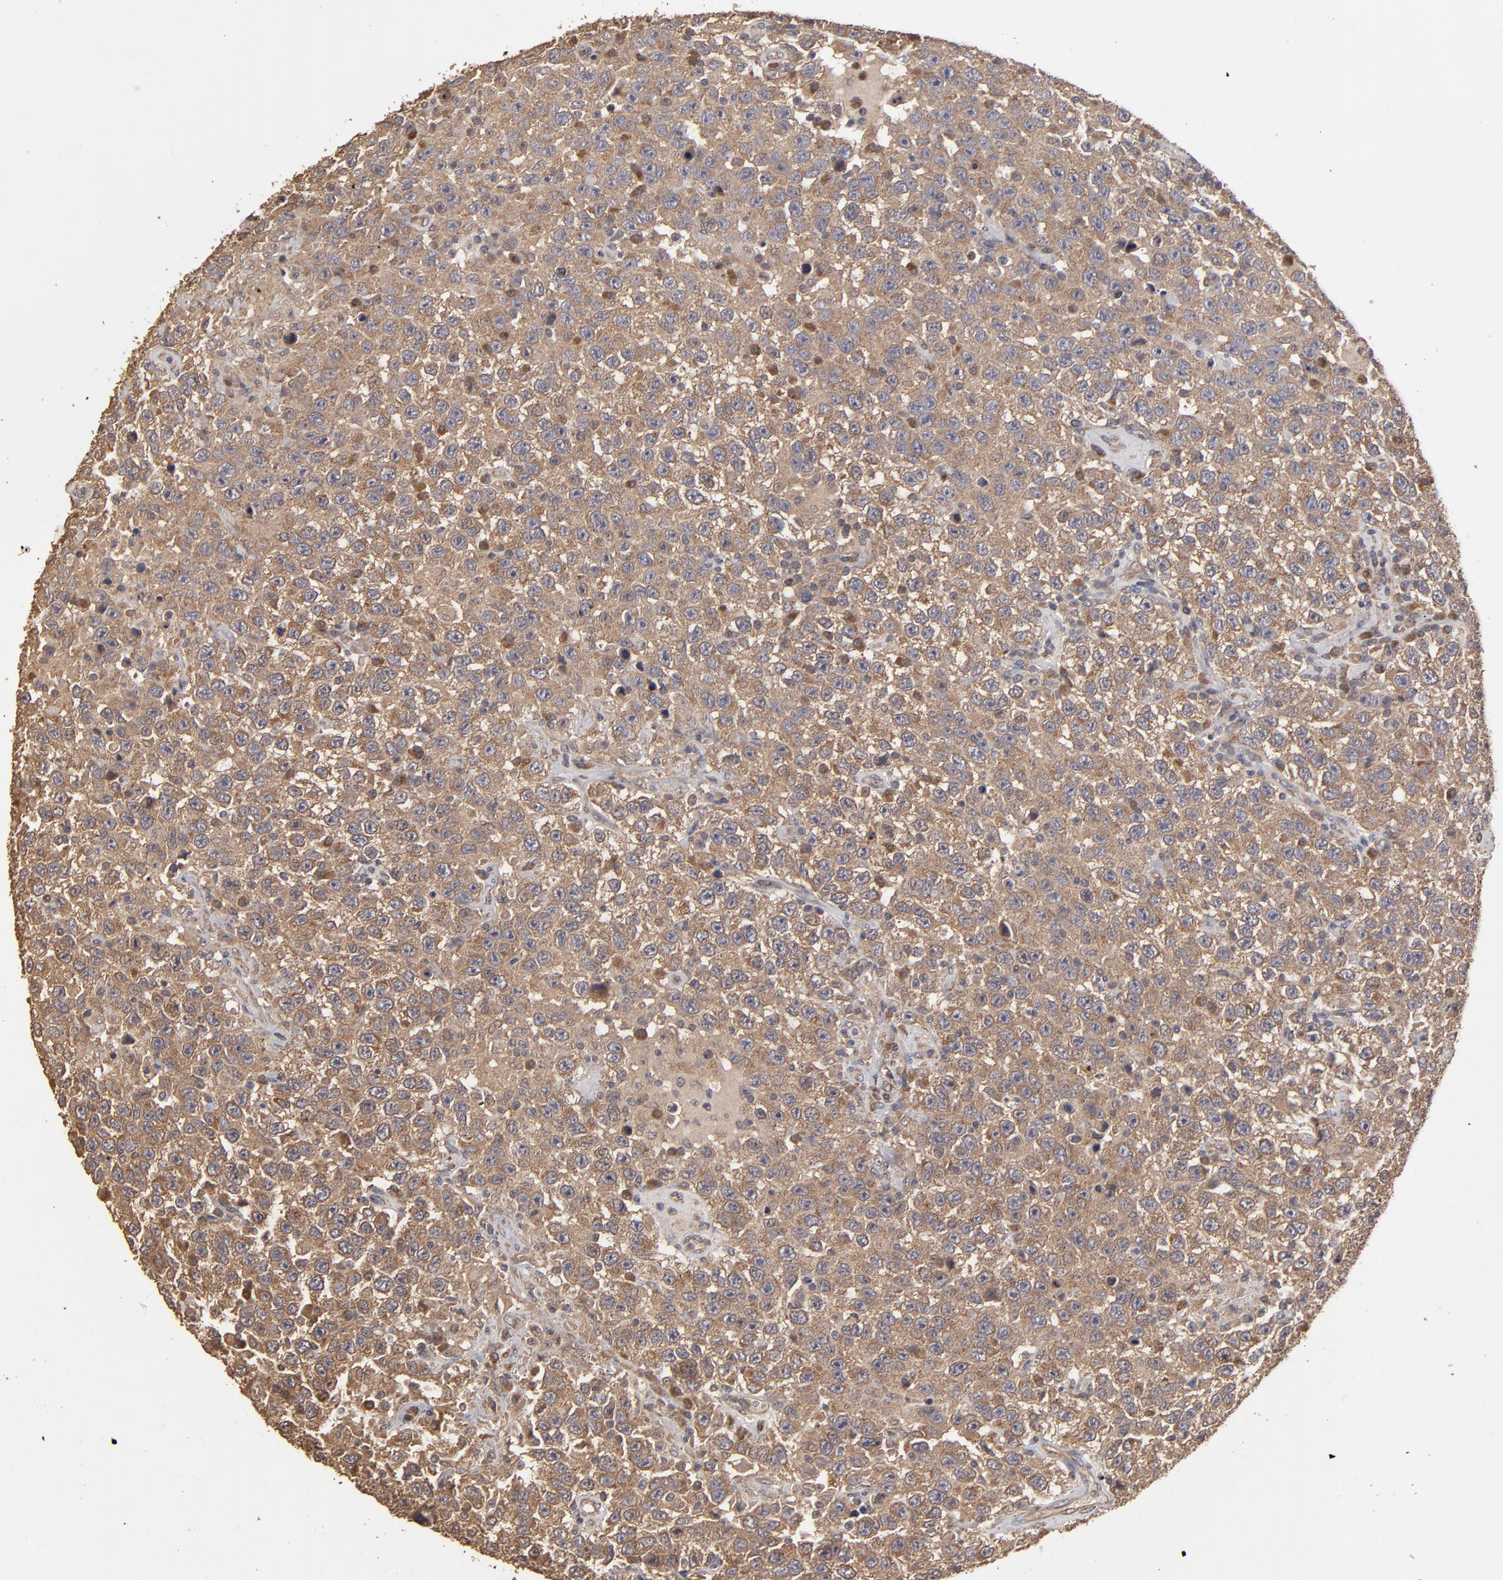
{"staining": {"intensity": "weak", "quantity": ">75%", "location": "cytoplasmic/membranous"}, "tissue": "testis cancer", "cell_type": "Tumor cells", "image_type": "cancer", "snomed": [{"axis": "morphology", "description": "Seminoma, NOS"}, {"axis": "topography", "description": "Testis"}], "caption": "Seminoma (testis) stained with DAB (3,3'-diaminobenzidine) IHC exhibits low levels of weak cytoplasmic/membranous positivity in about >75% of tumor cells. The protein is stained brown, and the nuclei are stained in blue (DAB IHC with brightfield microscopy, high magnification).", "gene": "MMP2", "patient": {"sex": "male", "age": 41}}